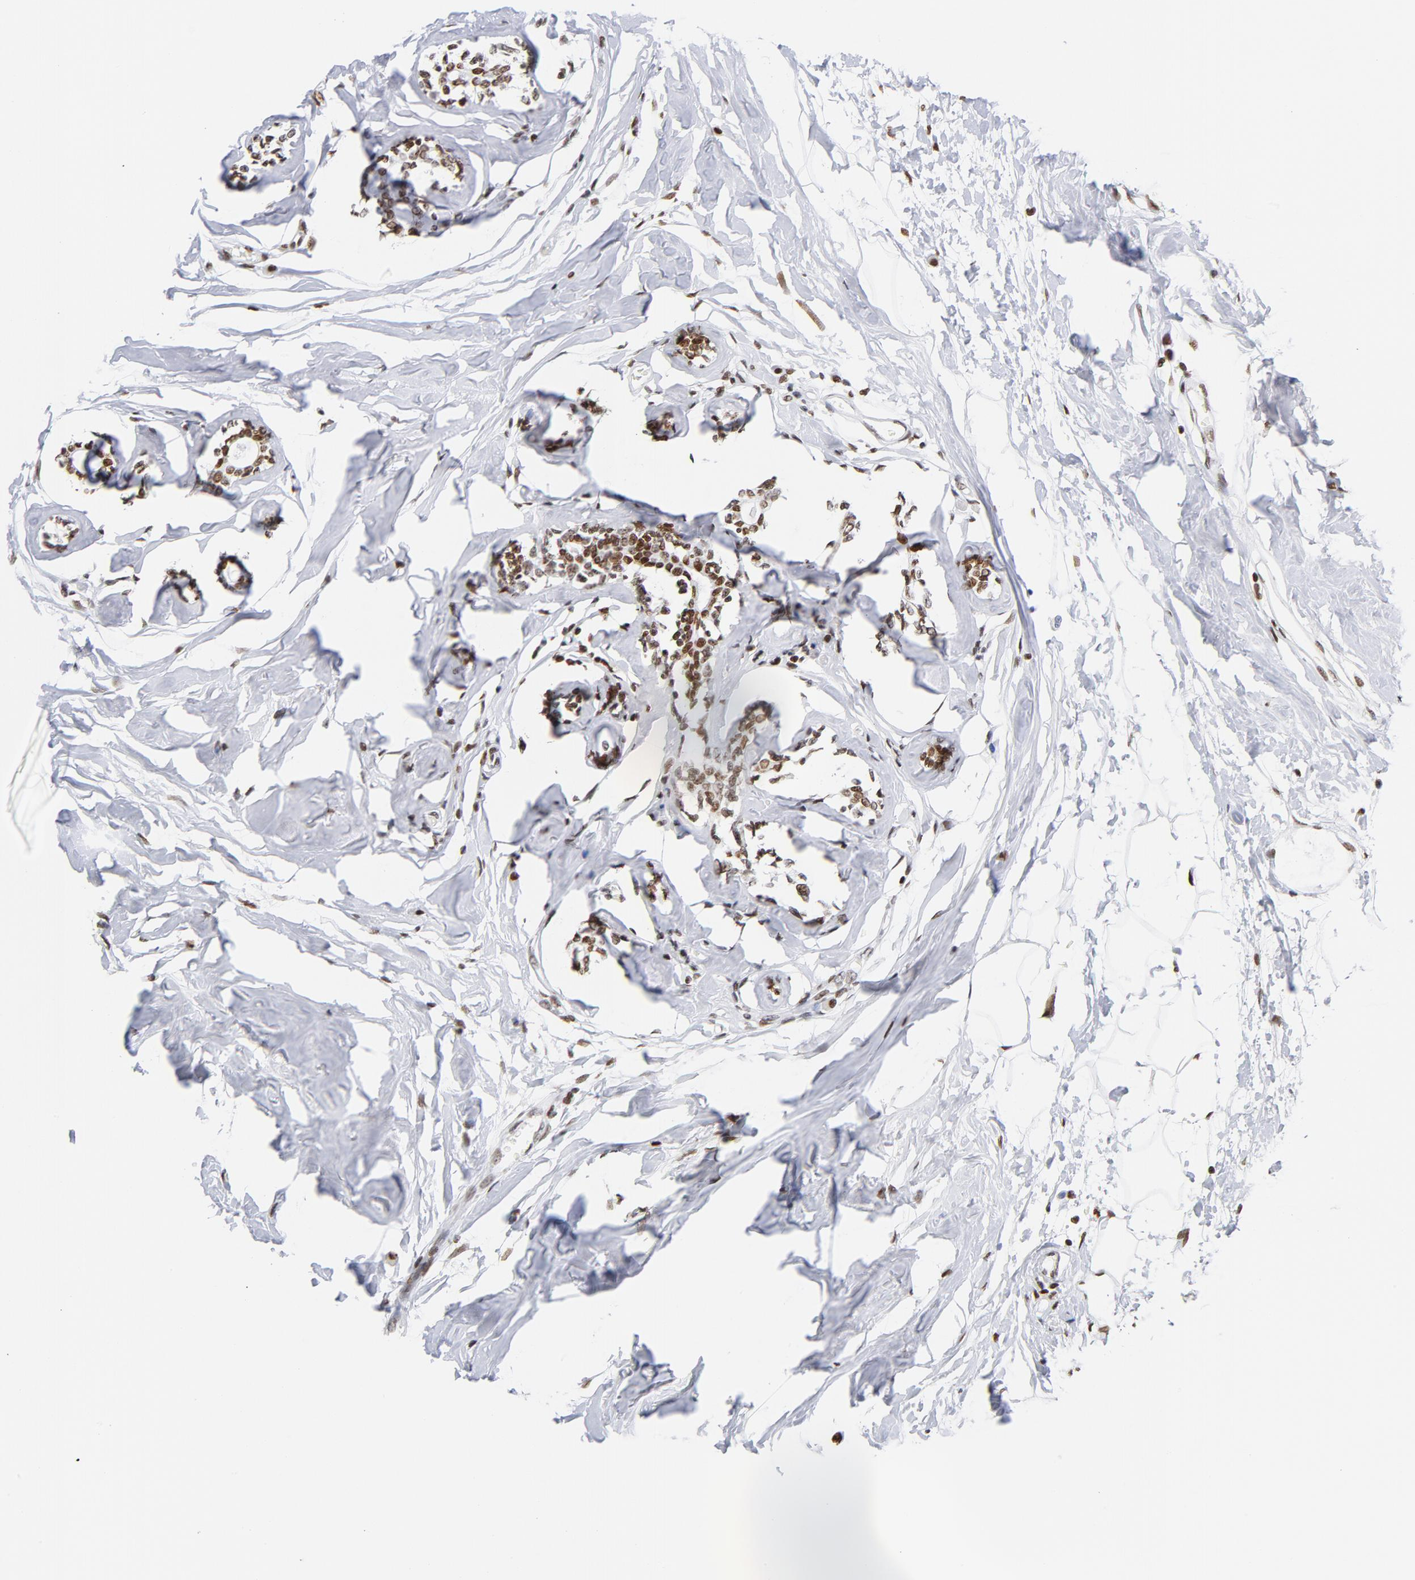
{"staining": {"intensity": "moderate", "quantity": ">75%", "location": "nuclear"}, "tissue": "breast cancer", "cell_type": "Tumor cells", "image_type": "cancer", "snomed": [{"axis": "morphology", "description": "Lobular carcinoma"}, {"axis": "topography", "description": "Breast"}], "caption": "A high-resolution photomicrograph shows immunohistochemistry staining of breast cancer (lobular carcinoma), which shows moderate nuclear staining in approximately >75% of tumor cells.", "gene": "TOP2B", "patient": {"sex": "female", "age": 51}}